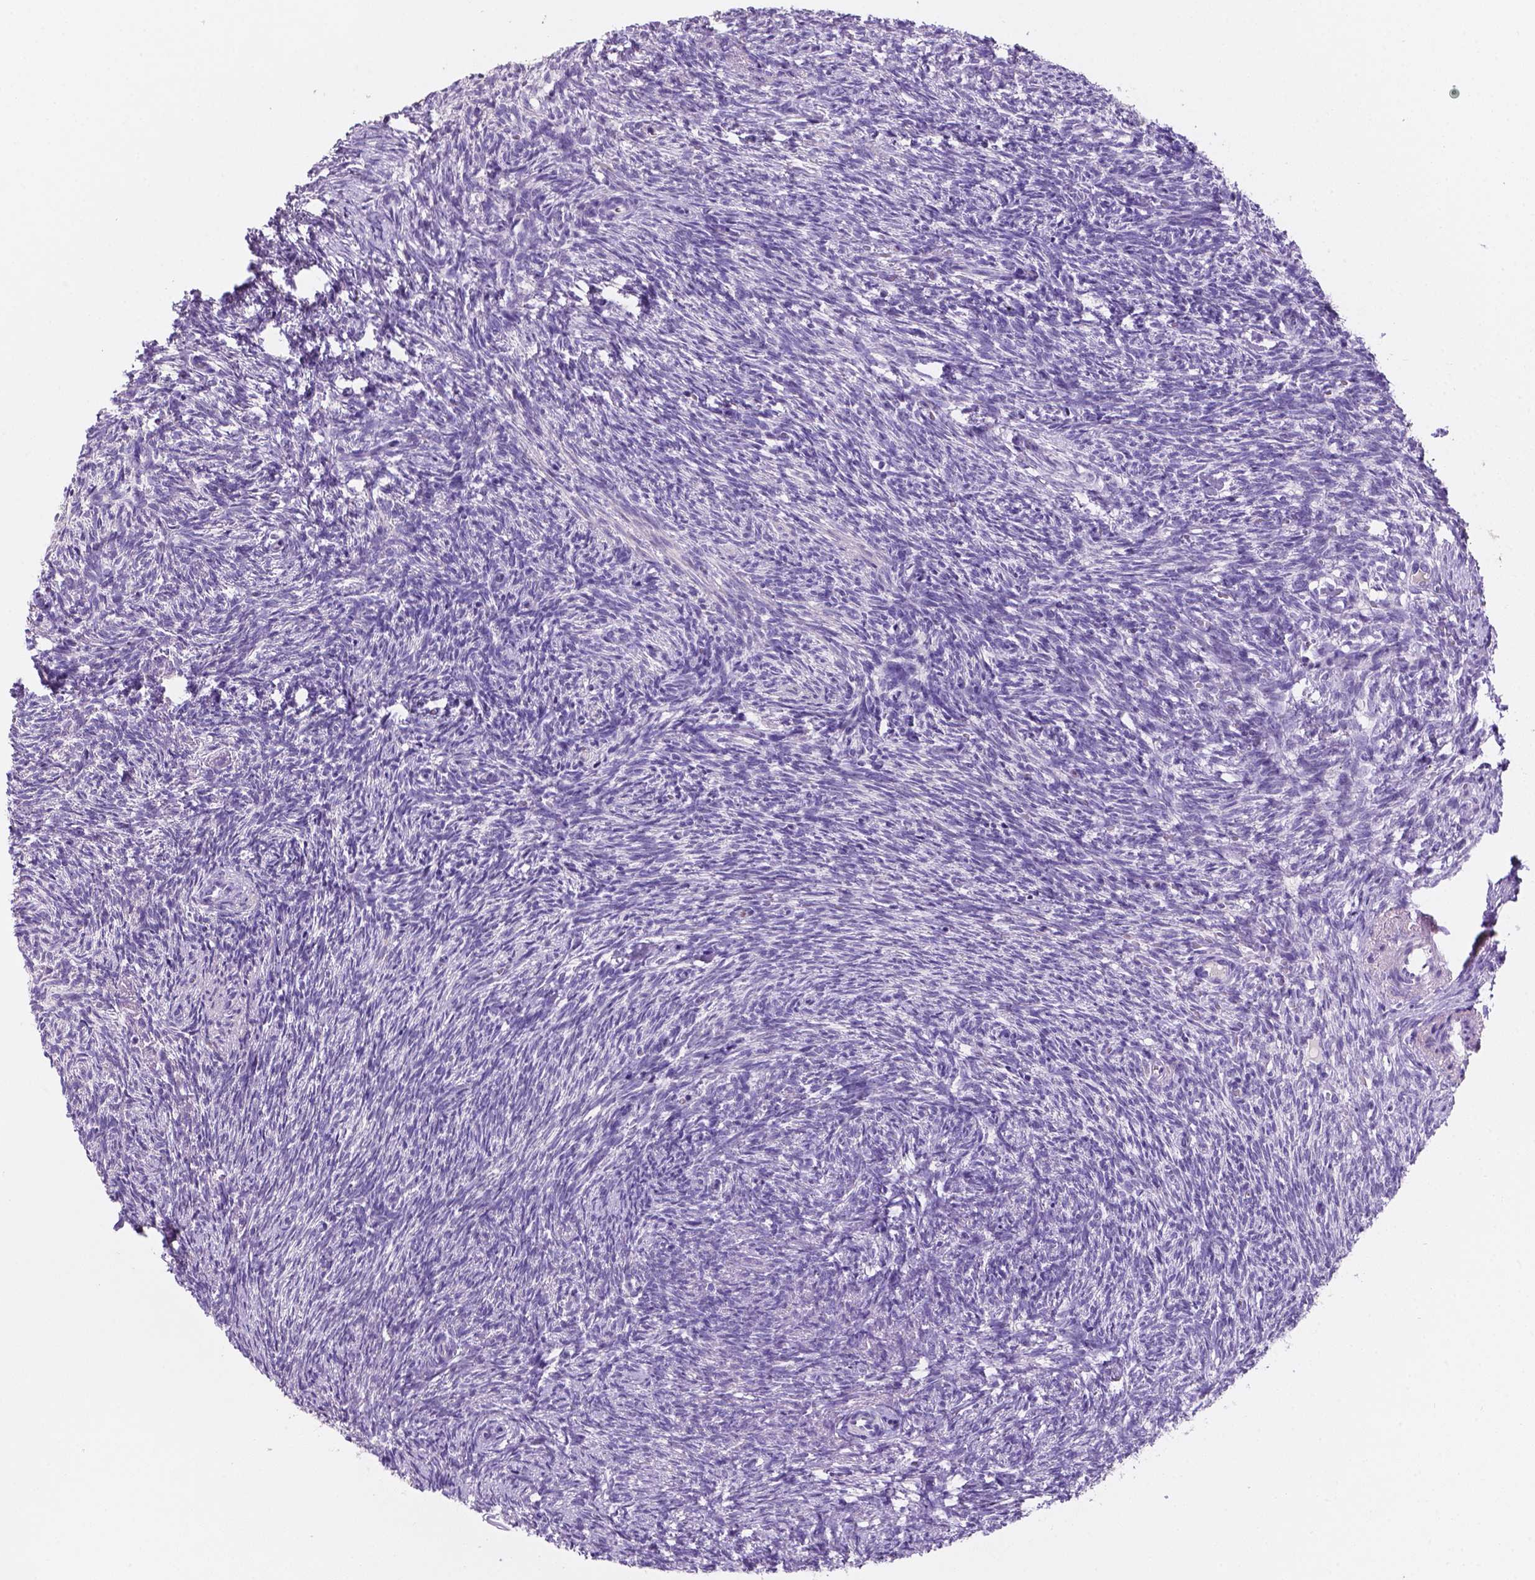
{"staining": {"intensity": "negative", "quantity": "none", "location": "none"}, "tissue": "ovary", "cell_type": "Follicle cells", "image_type": "normal", "snomed": [{"axis": "morphology", "description": "Normal tissue, NOS"}, {"axis": "topography", "description": "Ovary"}], "caption": "DAB immunohistochemical staining of benign ovary displays no significant positivity in follicle cells. Nuclei are stained in blue.", "gene": "EBLN2", "patient": {"sex": "female", "age": 46}}